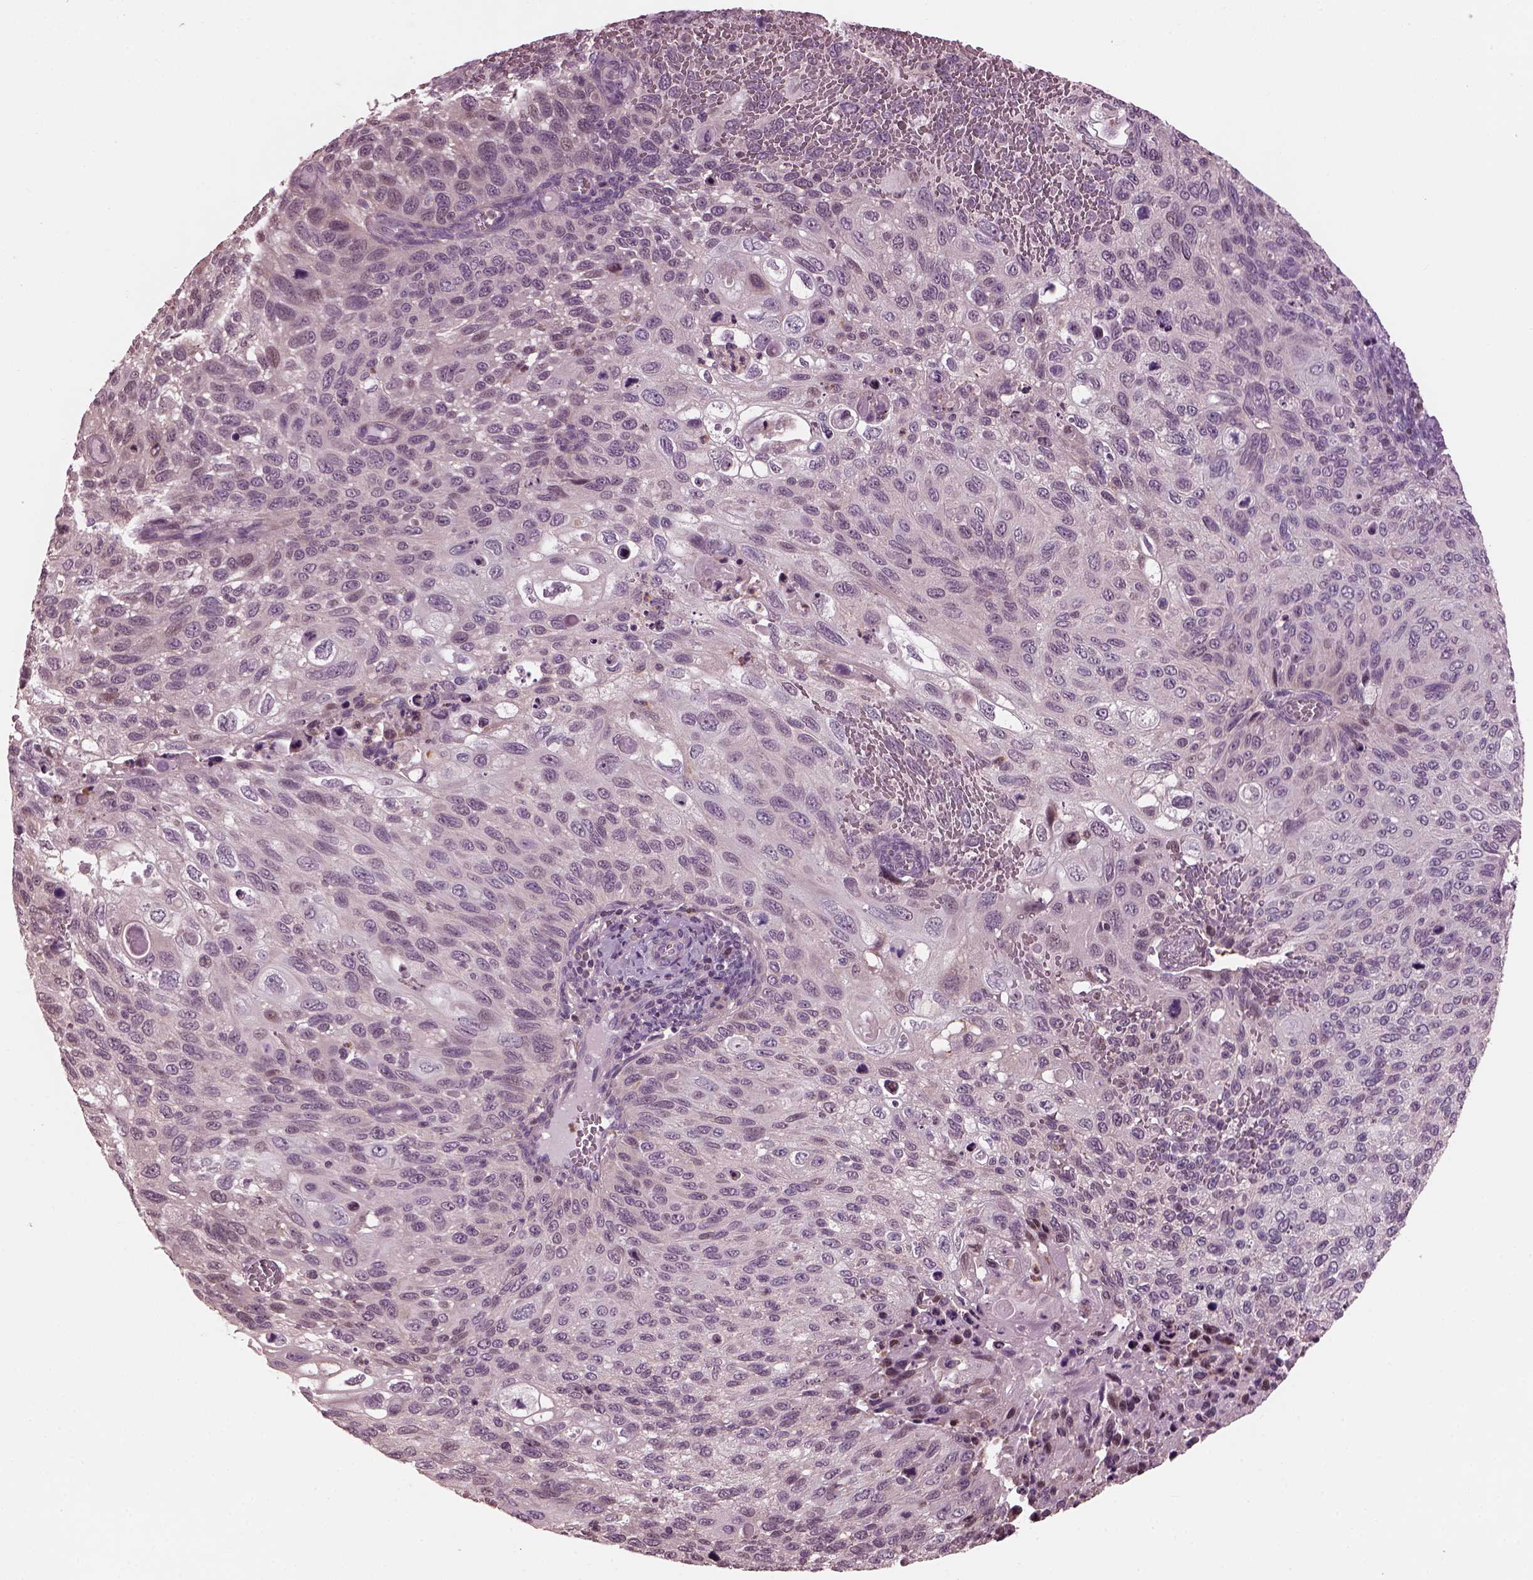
{"staining": {"intensity": "negative", "quantity": "none", "location": "none"}, "tissue": "cervical cancer", "cell_type": "Tumor cells", "image_type": "cancer", "snomed": [{"axis": "morphology", "description": "Squamous cell carcinoma, NOS"}, {"axis": "topography", "description": "Cervix"}], "caption": "Immunohistochemical staining of human cervical squamous cell carcinoma reveals no significant staining in tumor cells.", "gene": "BFSP1", "patient": {"sex": "female", "age": 70}}